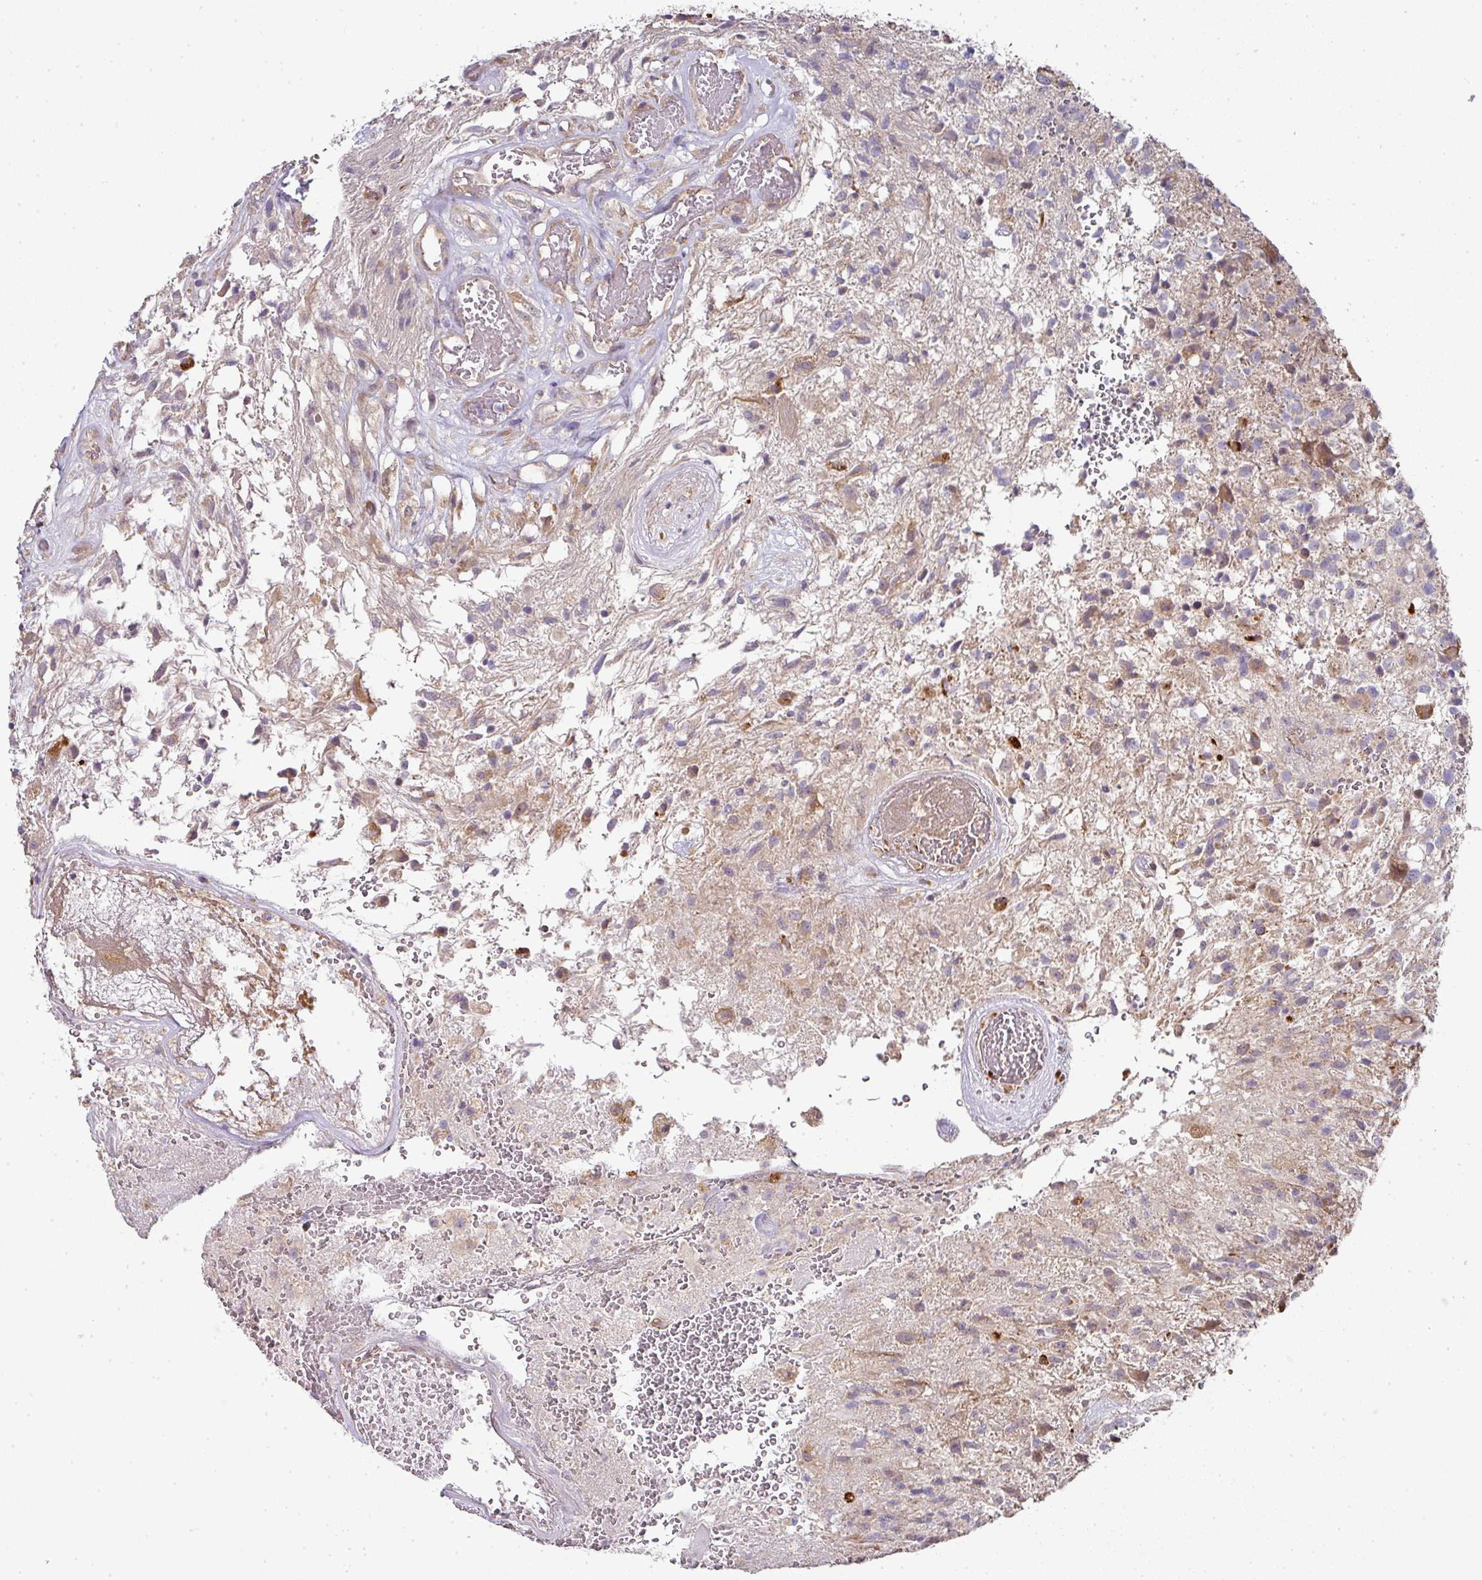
{"staining": {"intensity": "weak", "quantity": "25%-75%", "location": "cytoplasmic/membranous"}, "tissue": "glioma", "cell_type": "Tumor cells", "image_type": "cancer", "snomed": [{"axis": "morphology", "description": "Glioma, malignant, High grade"}, {"axis": "topography", "description": "Brain"}], "caption": "Immunohistochemical staining of human malignant glioma (high-grade) exhibits low levels of weak cytoplasmic/membranous positivity in approximately 25%-75% of tumor cells.", "gene": "STK35", "patient": {"sex": "male", "age": 56}}